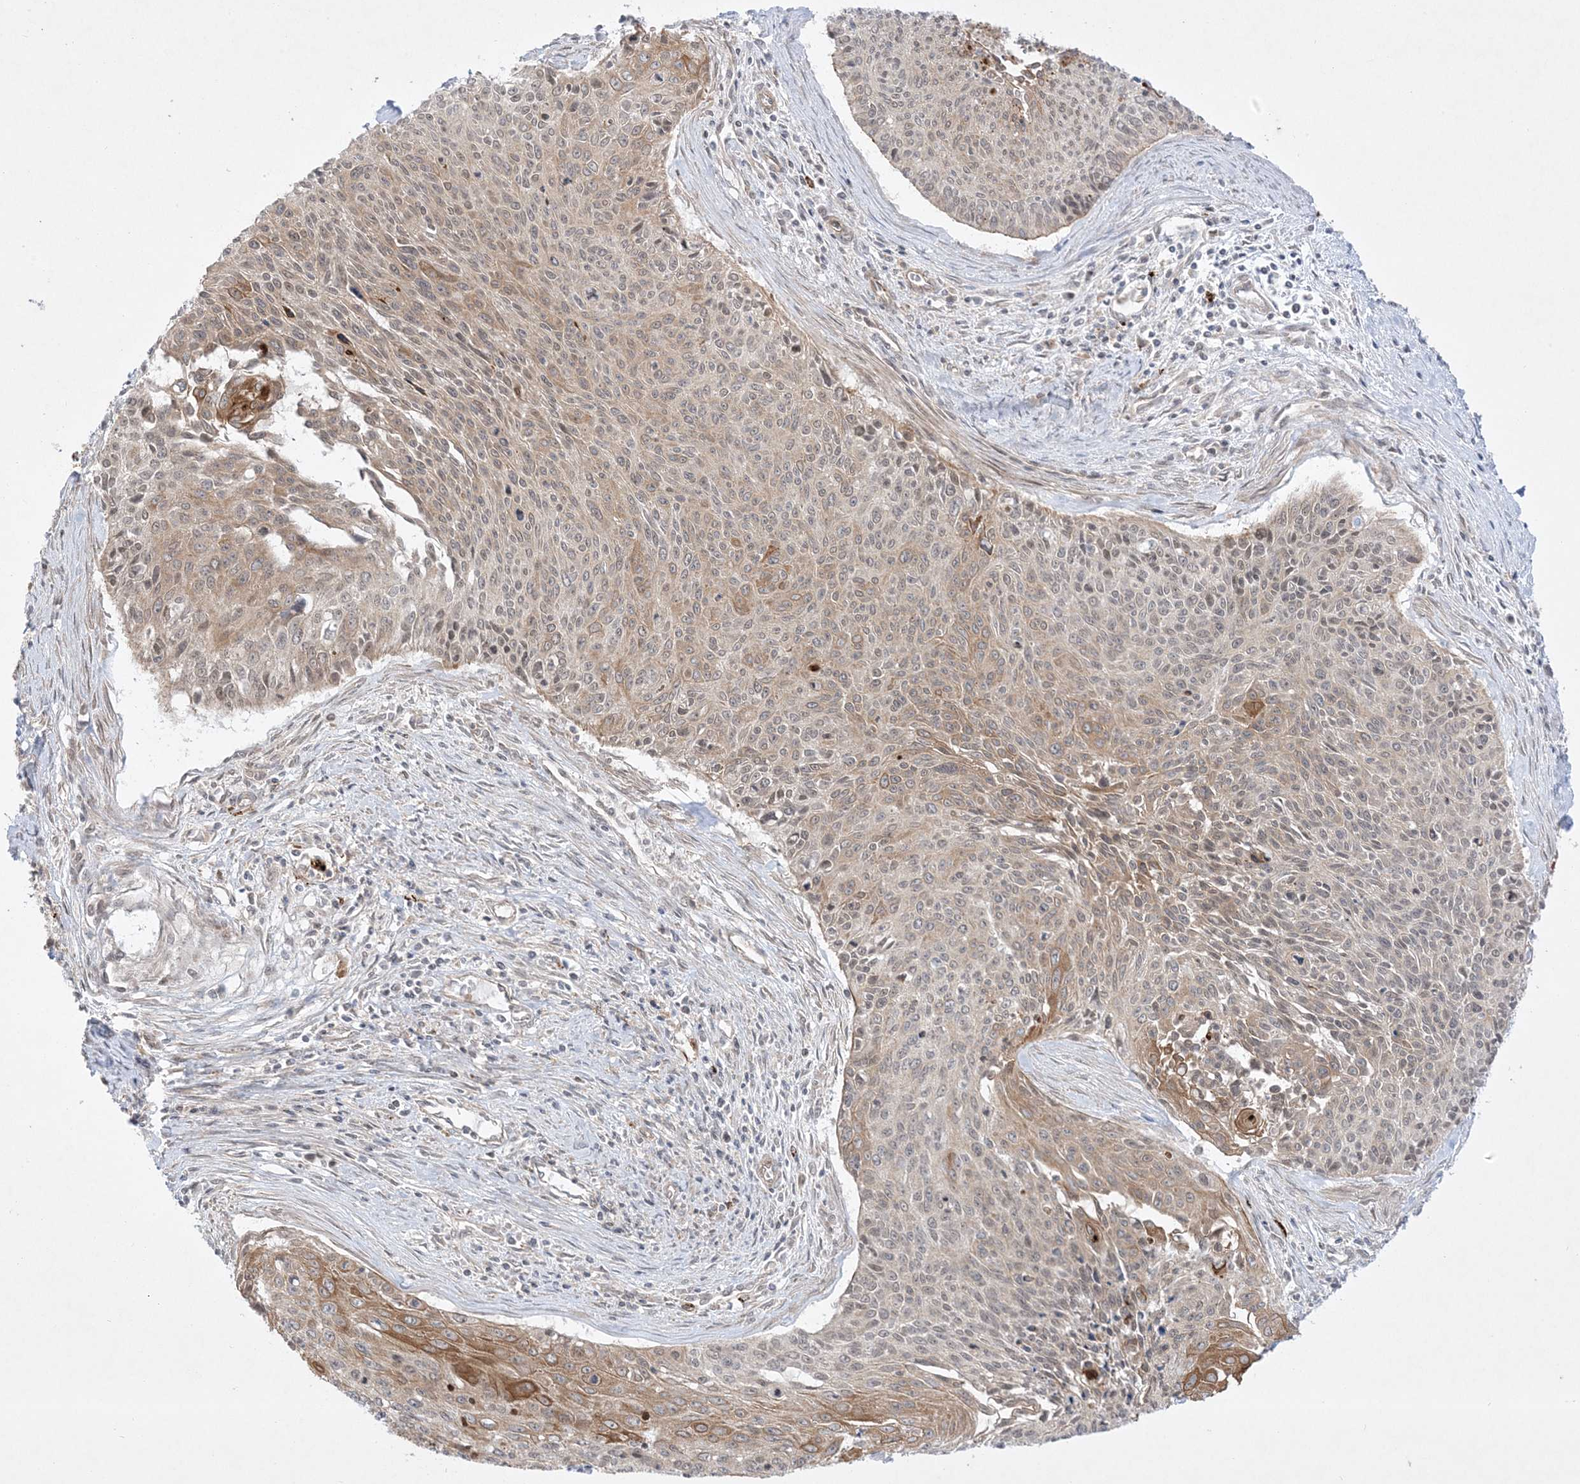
{"staining": {"intensity": "moderate", "quantity": "25%-75%", "location": "cytoplasmic/membranous,nuclear"}, "tissue": "cervical cancer", "cell_type": "Tumor cells", "image_type": "cancer", "snomed": [{"axis": "morphology", "description": "Squamous cell carcinoma, NOS"}, {"axis": "topography", "description": "Cervix"}], "caption": "Immunohistochemical staining of human cervical cancer reveals medium levels of moderate cytoplasmic/membranous and nuclear protein staining in about 25%-75% of tumor cells.", "gene": "PTK6", "patient": {"sex": "female", "age": 55}}